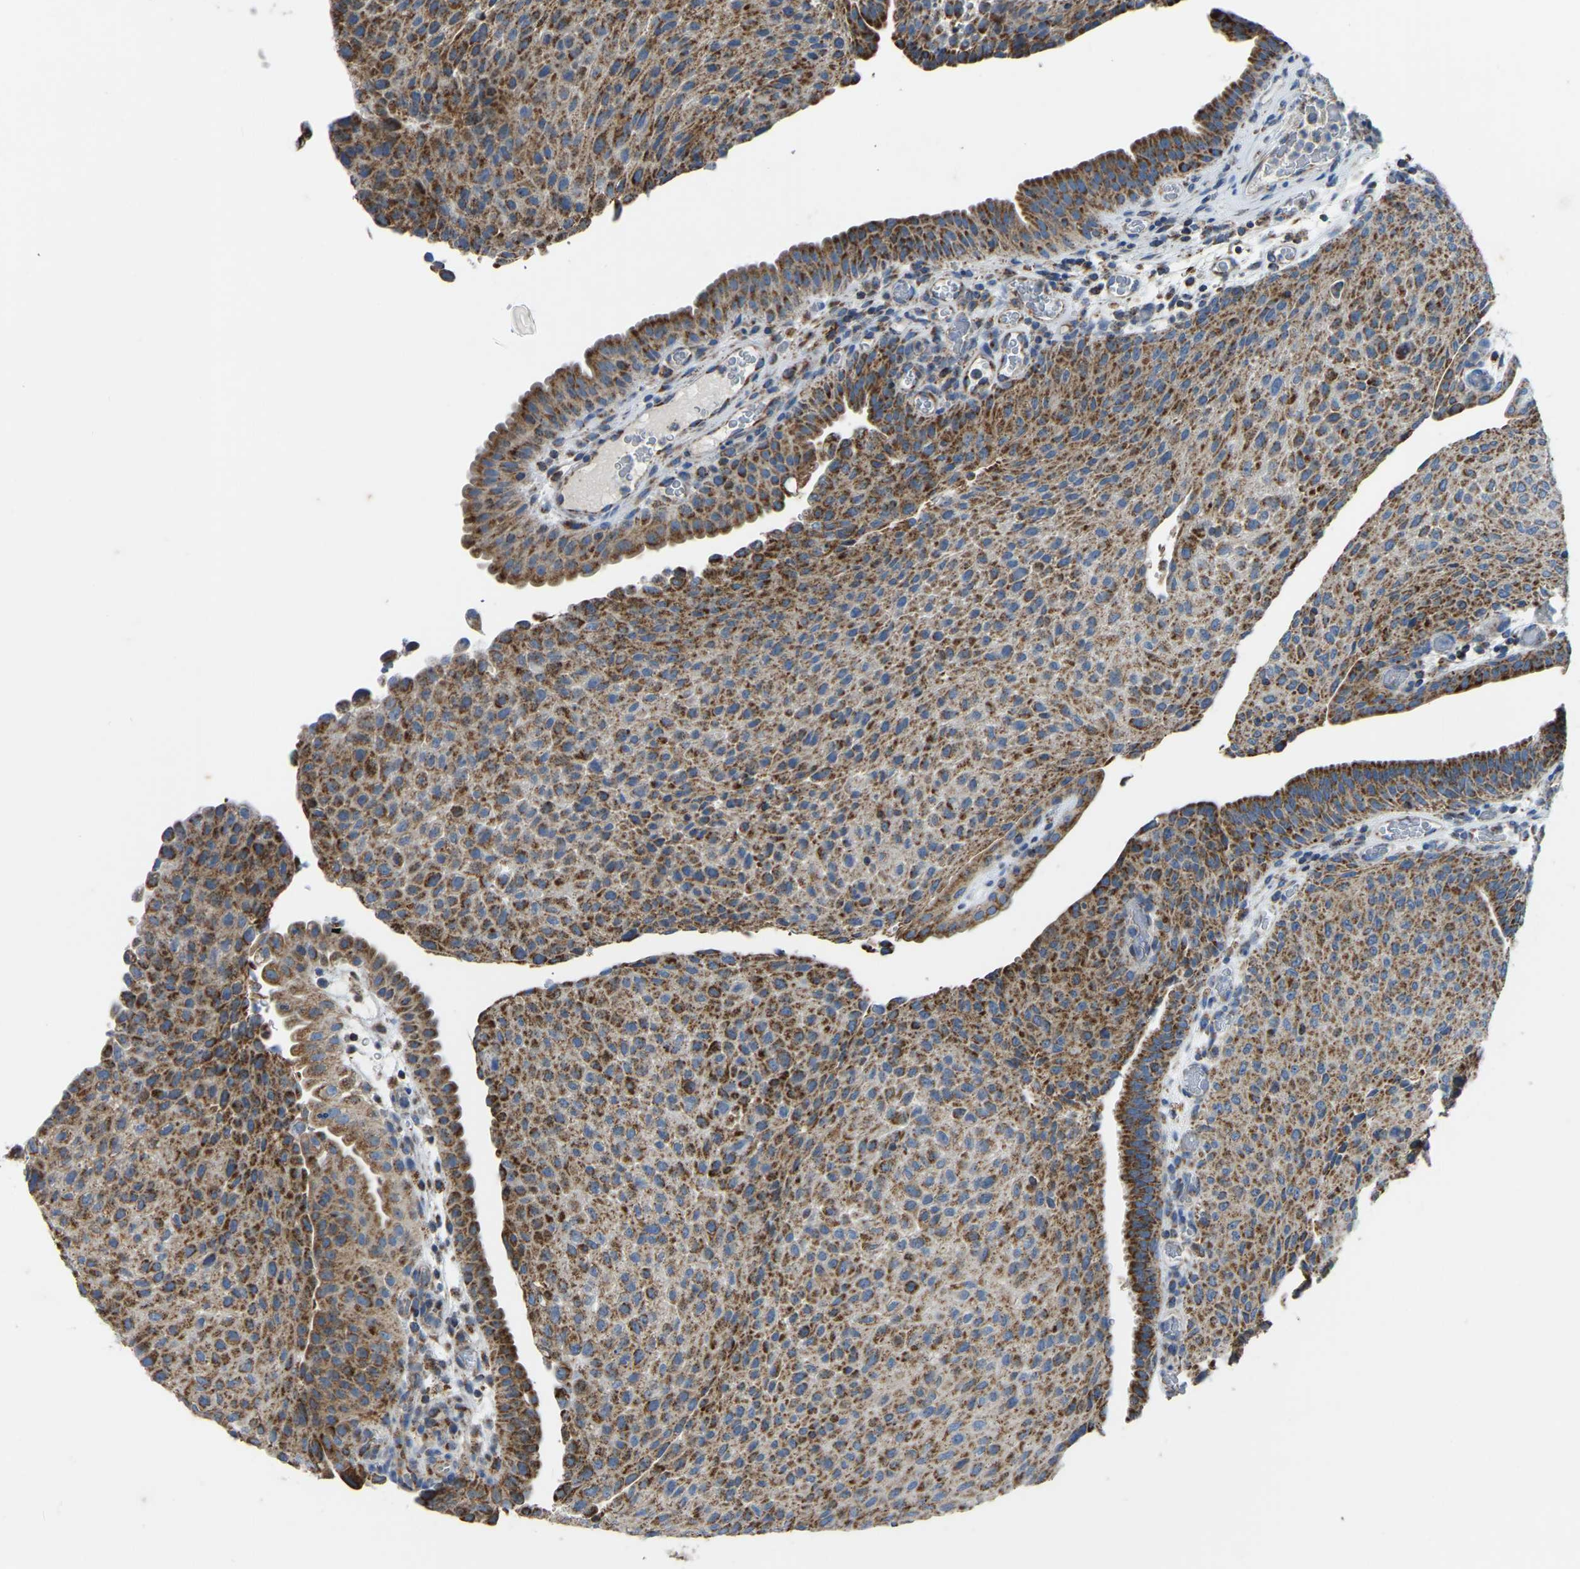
{"staining": {"intensity": "moderate", "quantity": ">75%", "location": "cytoplasmic/membranous"}, "tissue": "urothelial cancer", "cell_type": "Tumor cells", "image_type": "cancer", "snomed": [{"axis": "morphology", "description": "Urothelial carcinoma, Low grade"}, {"axis": "morphology", "description": "Urothelial carcinoma, High grade"}, {"axis": "topography", "description": "Urinary bladder"}], "caption": "Protein analysis of urothelial cancer tissue reveals moderate cytoplasmic/membranous expression in about >75% of tumor cells.", "gene": "ETFB", "patient": {"sex": "male", "age": 35}}